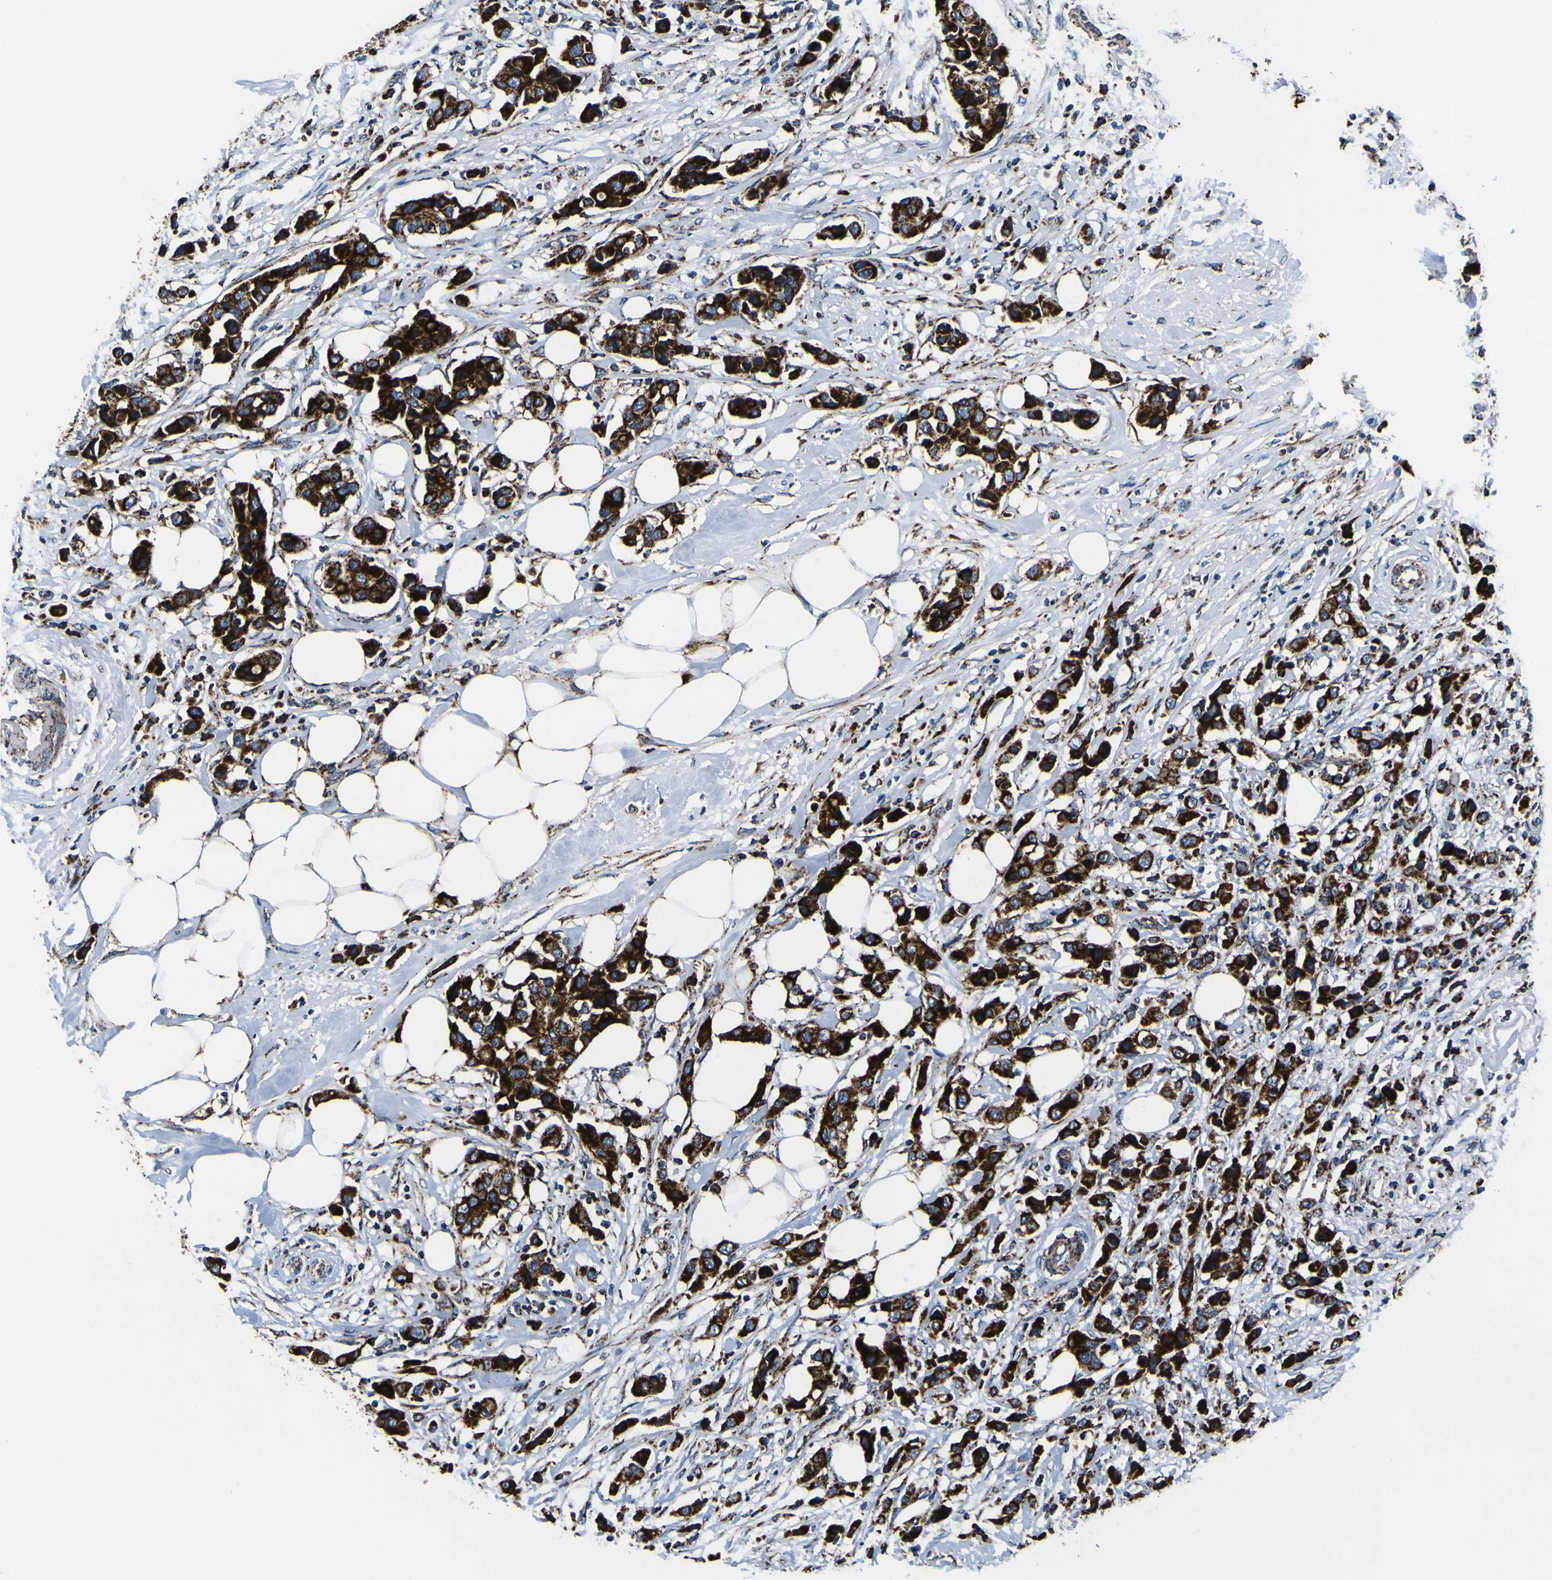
{"staining": {"intensity": "strong", "quantity": ">75%", "location": "cytoplasmic/membranous"}, "tissue": "breast cancer", "cell_type": "Tumor cells", "image_type": "cancer", "snomed": [{"axis": "morphology", "description": "Normal tissue, NOS"}, {"axis": "morphology", "description": "Duct carcinoma"}, {"axis": "topography", "description": "Breast"}], "caption": "Strong cytoplasmic/membranous expression is seen in approximately >75% of tumor cells in breast cancer (intraductal carcinoma). (IHC, brightfield microscopy, high magnification).", "gene": "PTRH2", "patient": {"sex": "female", "age": 50}}